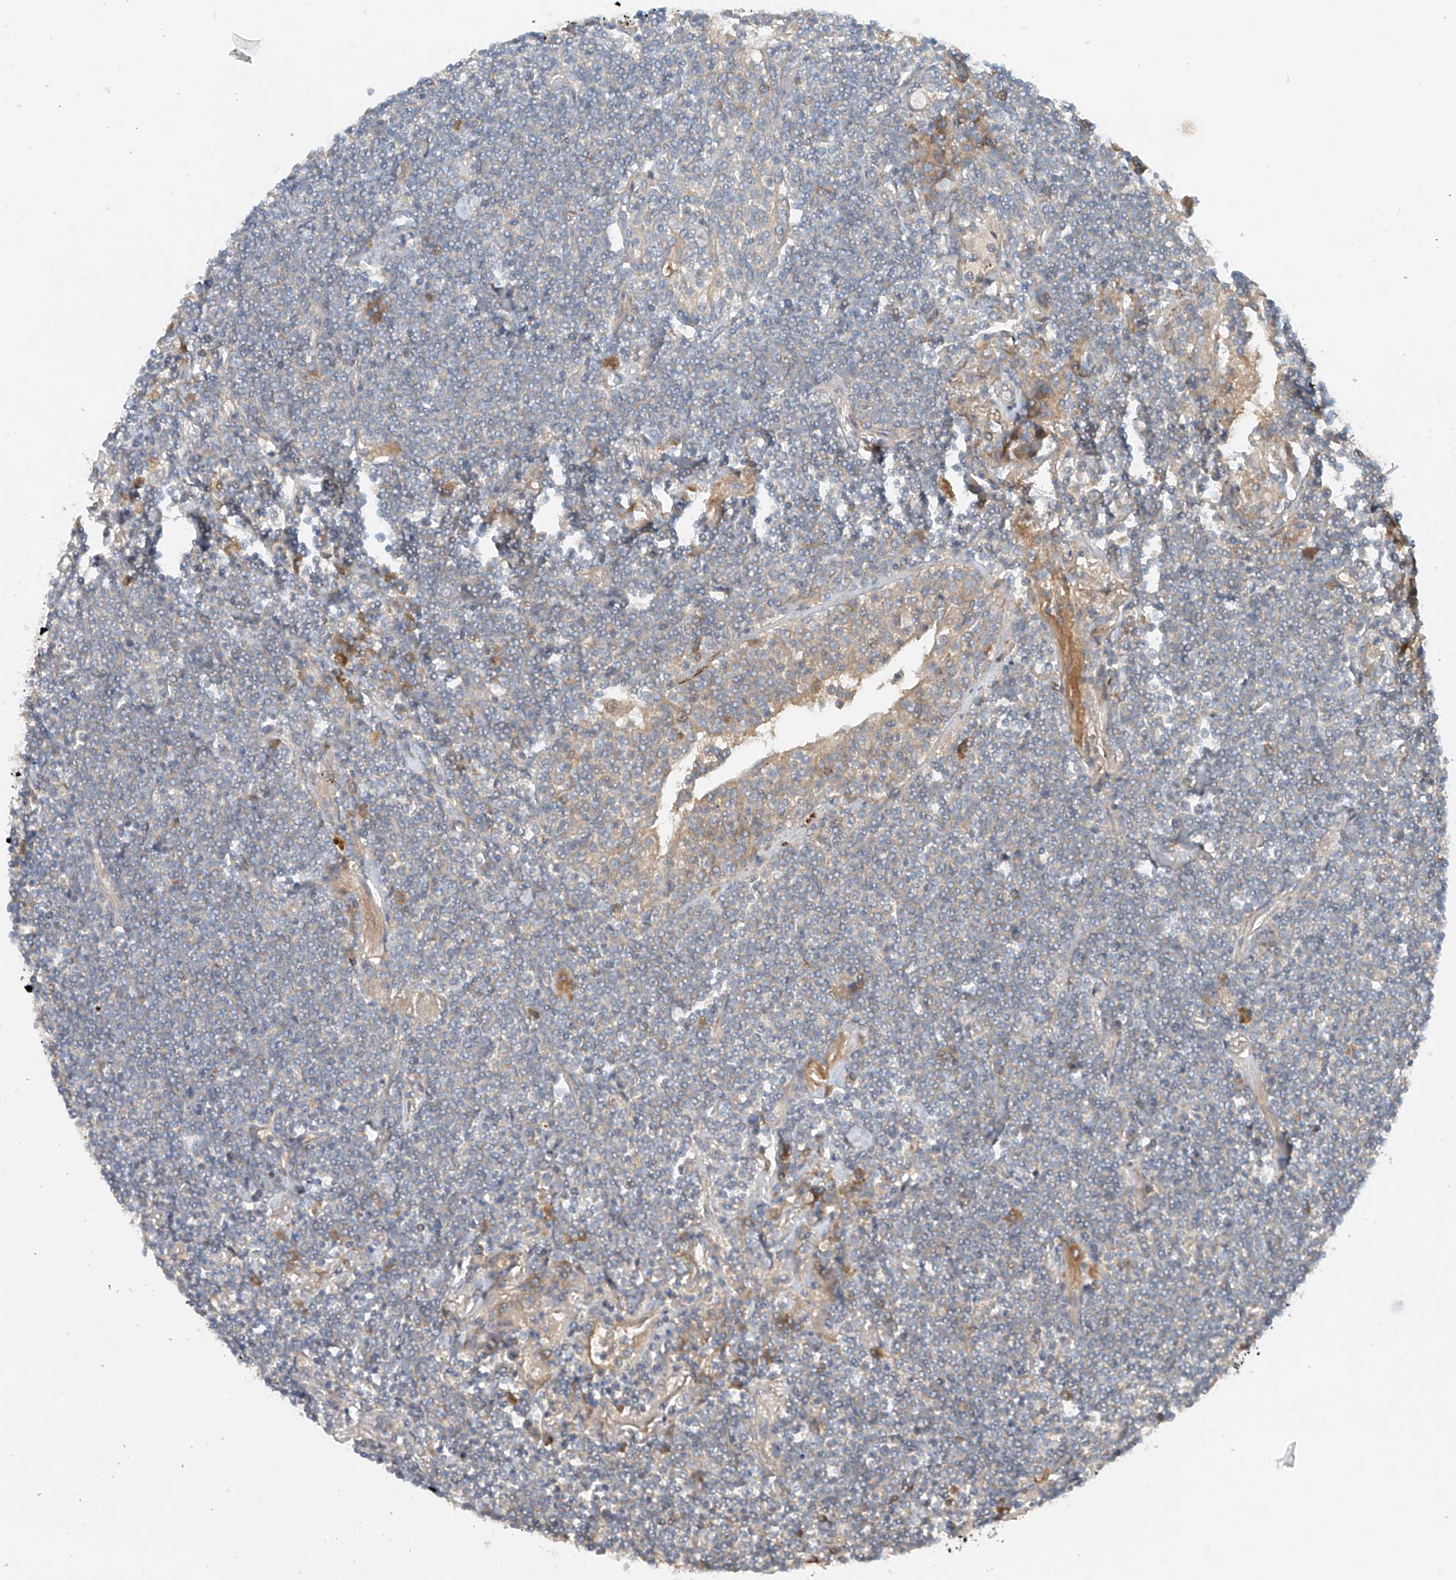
{"staining": {"intensity": "negative", "quantity": "none", "location": "none"}, "tissue": "lymphoma", "cell_type": "Tumor cells", "image_type": "cancer", "snomed": [{"axis": "morphology", "description": "Malignant lymphoma, non-Hodgkin's type, Low grade"}, {"axis": "topography", "description": "Lung"}], "caption": "Protein analysis of lymphoma displays no significant positivity in tumor cells. (Stains: DAB (3,3'-diaminobenzidine) immunohistochemistry (IHC) with hematoxylin counter stain, Microscopy: brightfield microscopy at high magnification).", "gene": "LYRM9", "patient": {"sex": "female", "age": 71}}